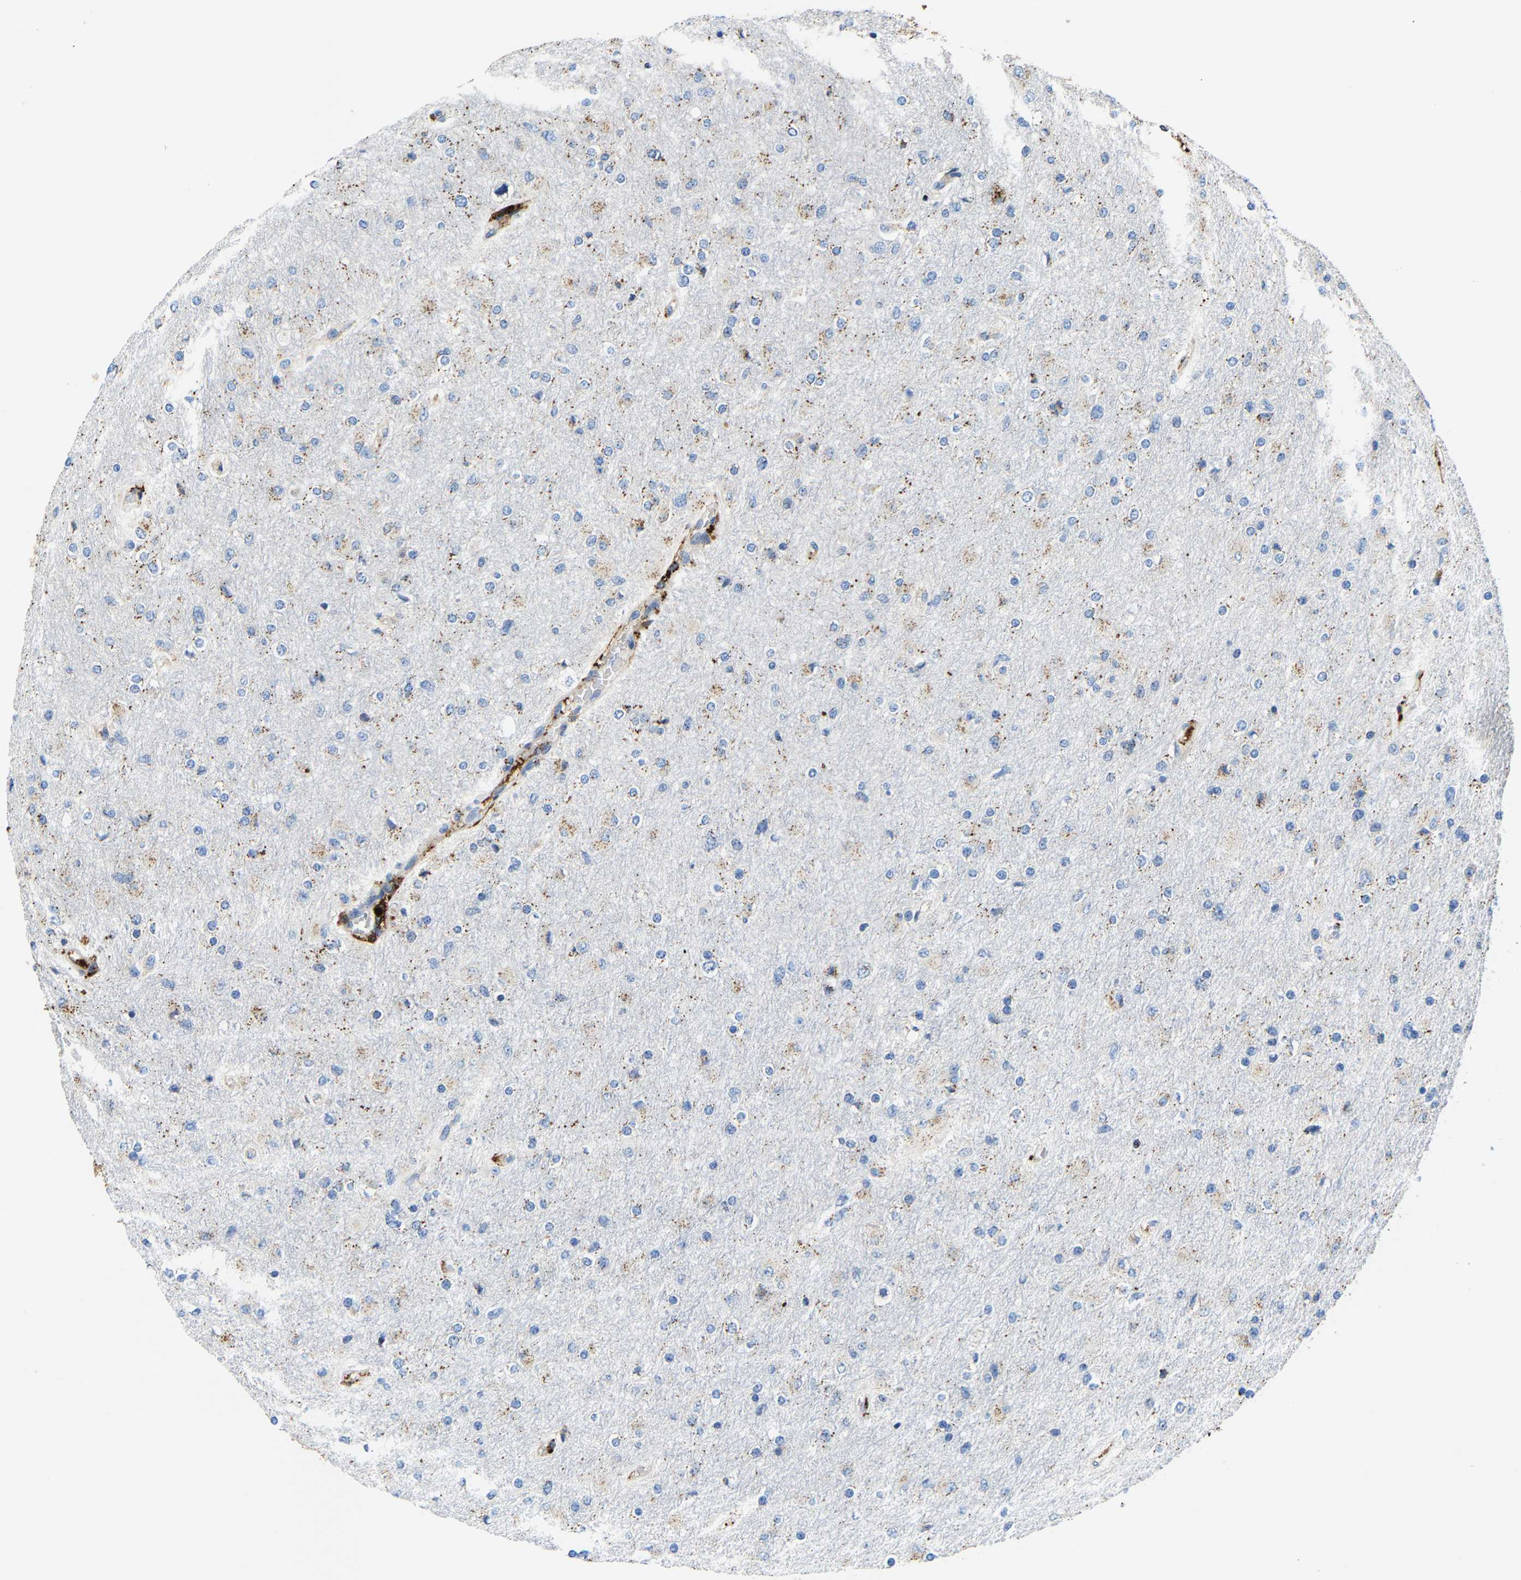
{"staining": {"intensity": "negative", "quantity": "none", "location": "none"}, "tissue": "glioma", "cell_type": "Tumor cells", "image_type": "cancer", "snomed": [{"axis": "morphology", "description": "Glioma, malignant, High grade"}, {"axis": "topography", "description": "Cerebral cortex"}], "caption": "IHC photomicrograph of neoplastic tissue: glioma stained with DAB (3,3'-diaminobenzidine) shows no significant protein staining in tumor cells.", "gene": "DPP7", "patient": {"sex": "female", "age": 36}}